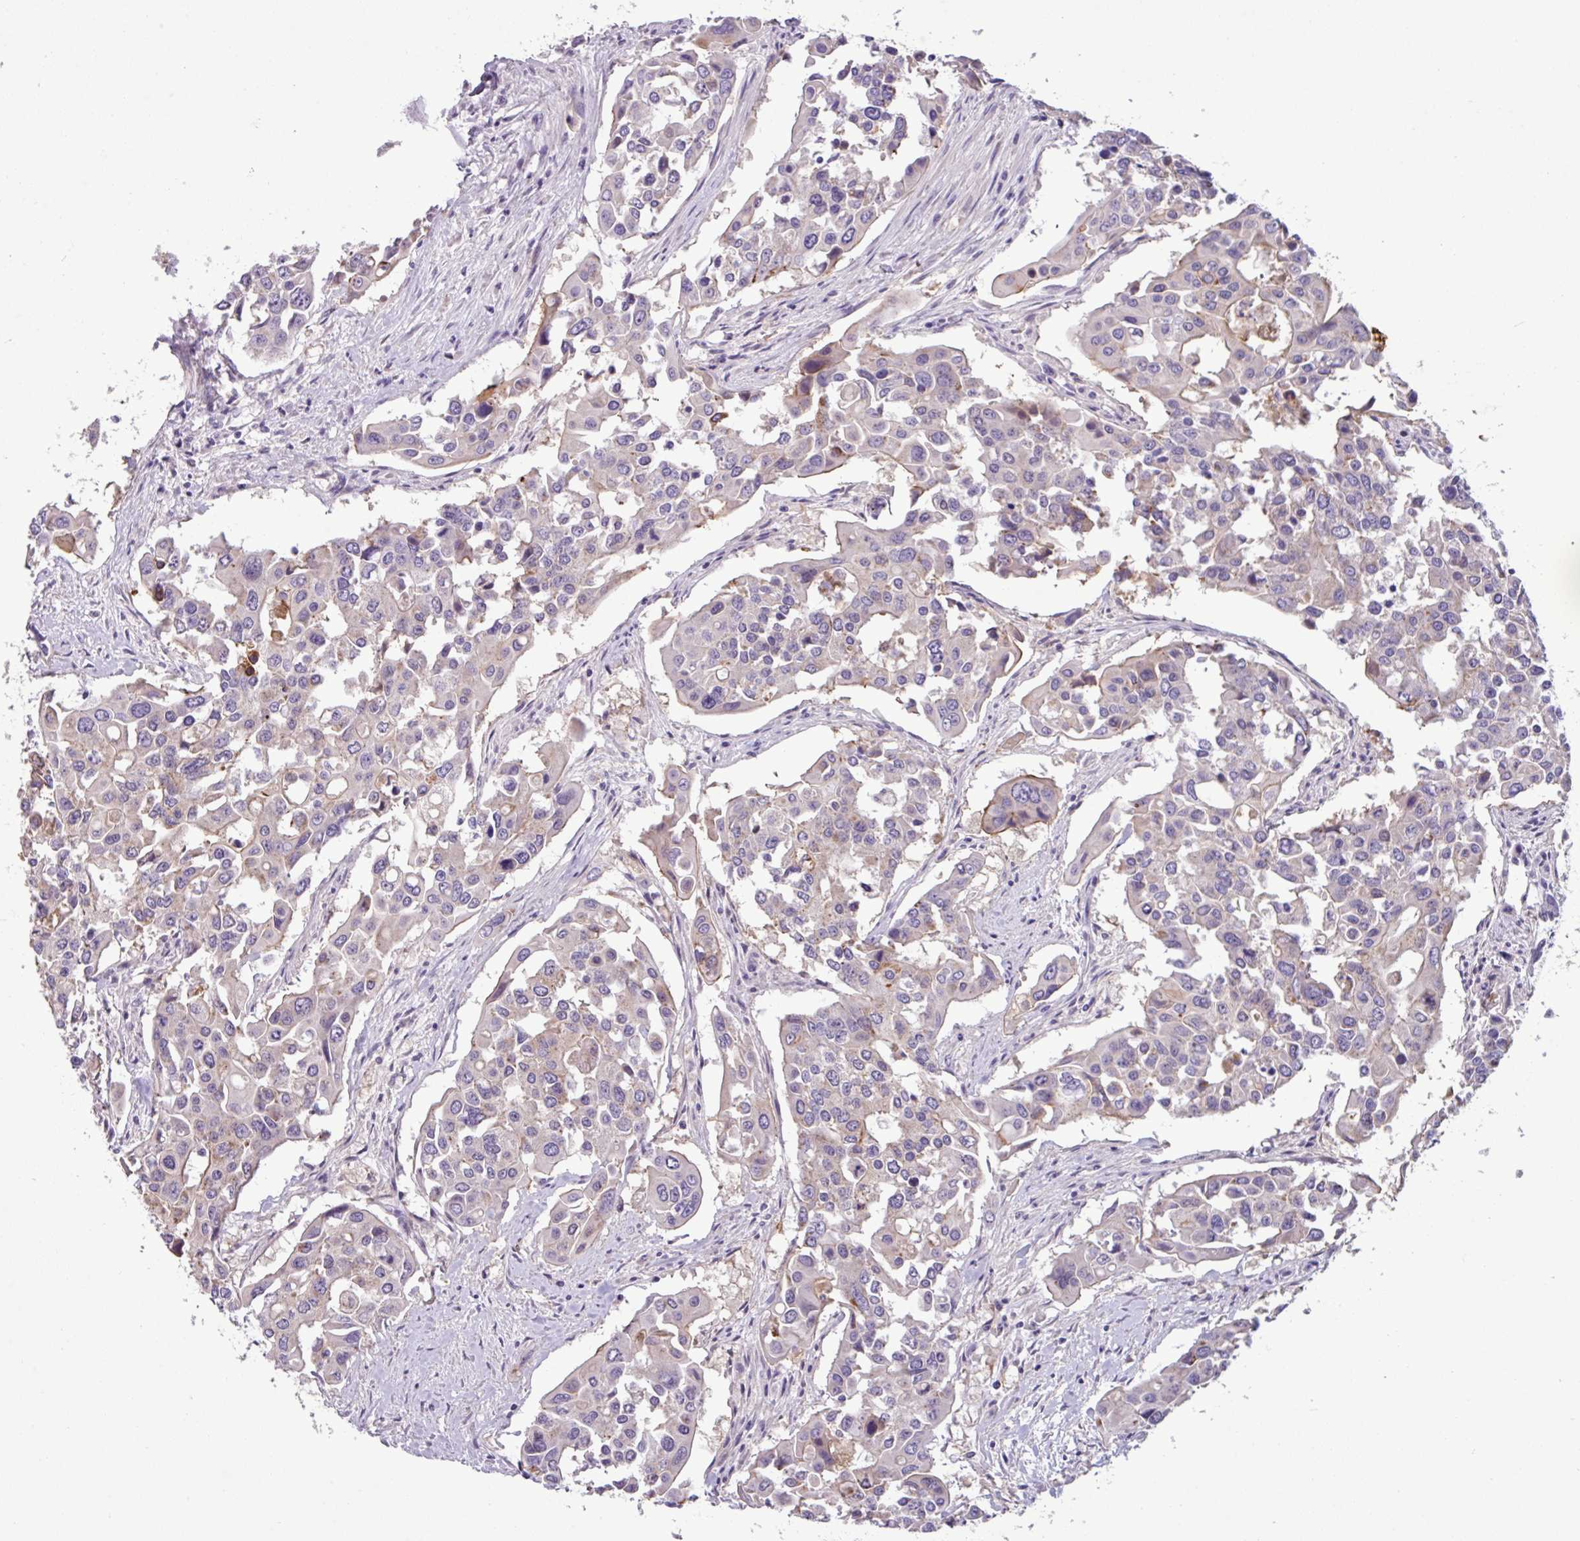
{"staining": {"intensity": "weak", "quantity": "<25%", "location": "cytoplasmic/membranous"}, "tissue": "colorectal cancer", "cell_type": "Tumor cells", "image_type": "cancer", "snomed": [{"axis": "morphology", "description": "Adenocarcinoma, NOS"}, {"axis": "topography", "description": "Colon"}], "caption": "Tumor cells are negative for protein expression in human colorectal cancer.", "gene": "PNLDC1", "patient": {"sex": "male", "age": 77}}